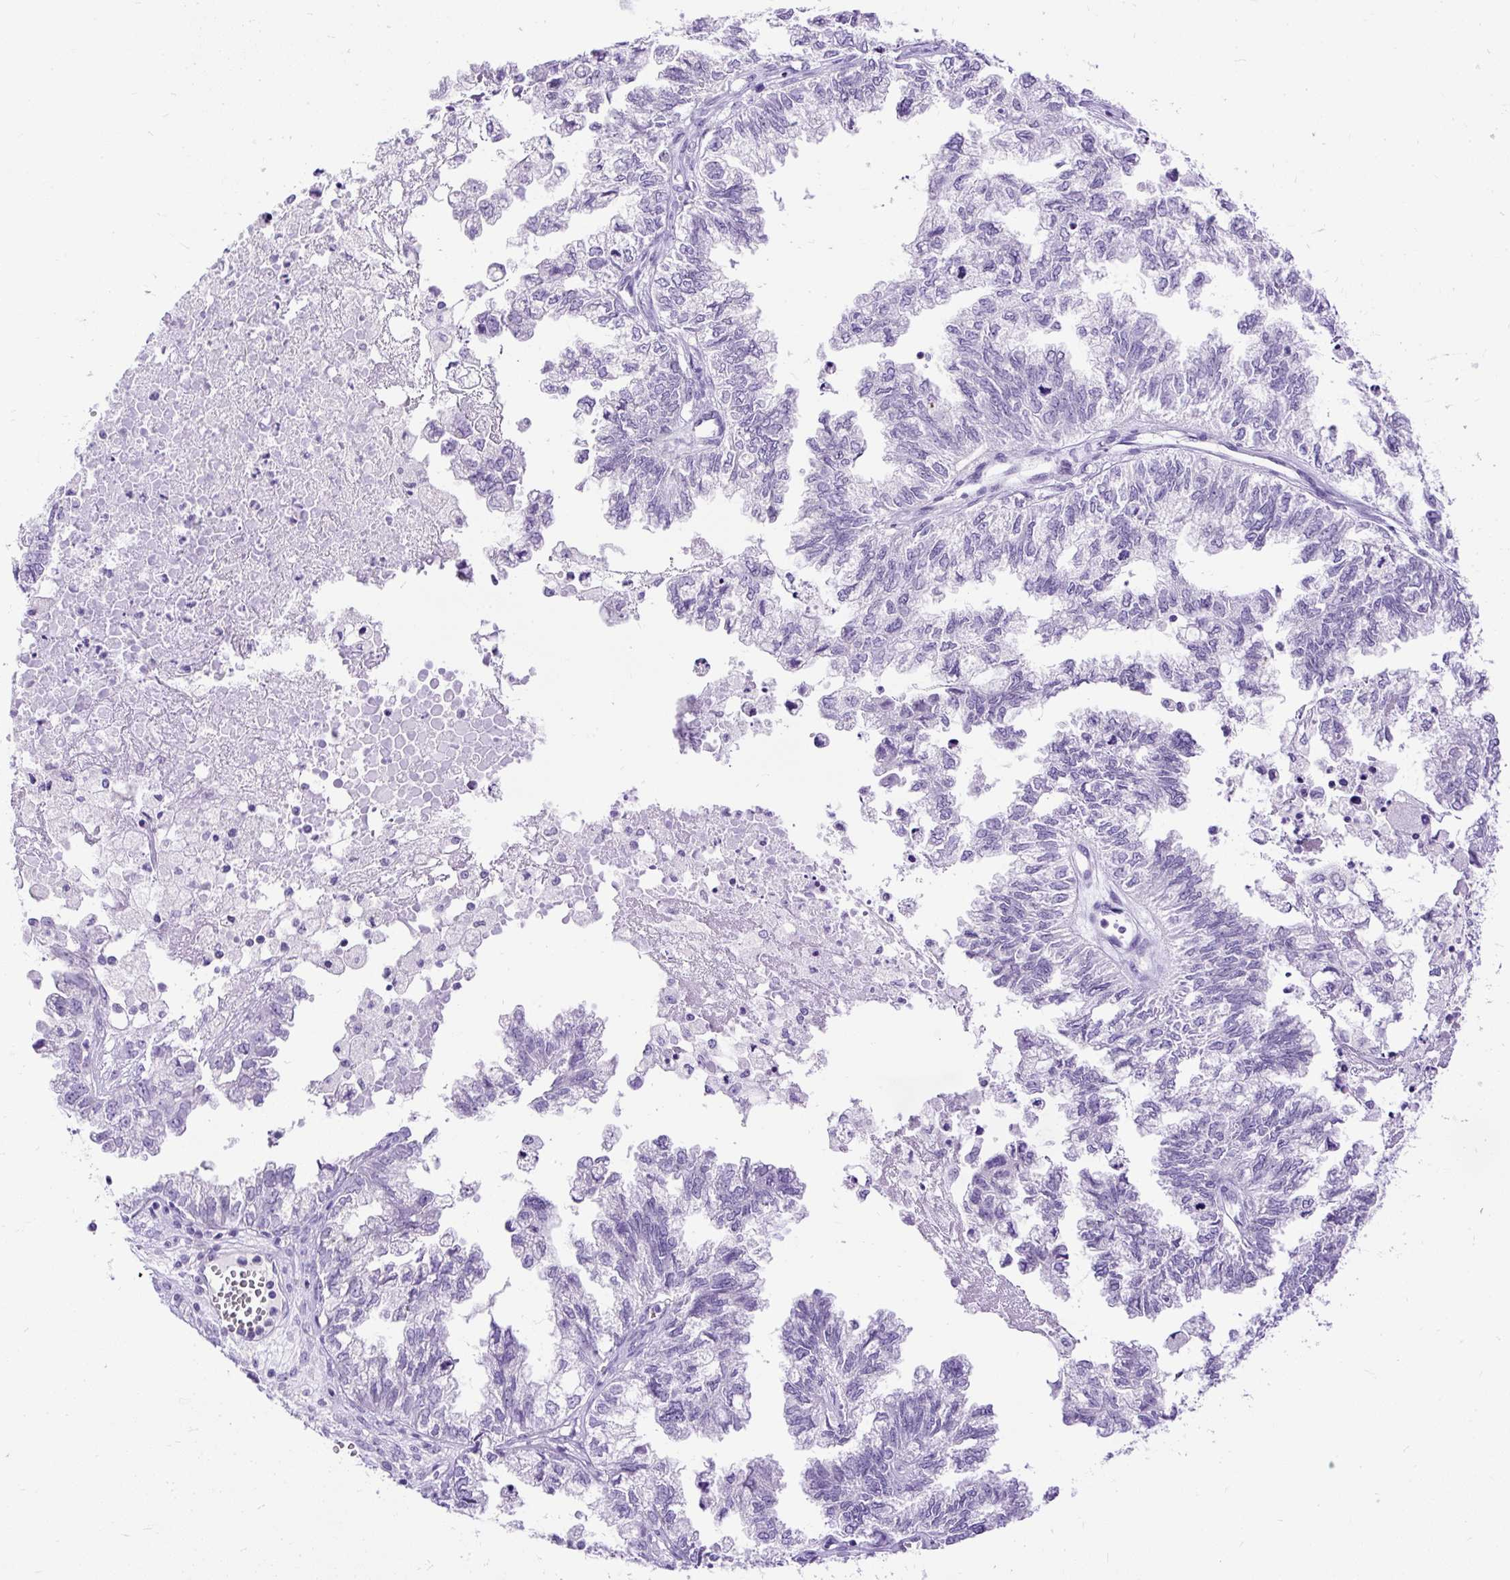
{"staining": {"intensity": "negative", "quantity": "none", "location": "none"}, "tissue": "ovarian cancer", "cell_type": "Tumor cells", "image_type": "cancer", "snomed": [{"axis": "morphology", "description": "Cystadenocarcinoma, mucinous, NOS"}, {"axis": "topography", "description": "Ovary"}], "caption": "Immunohistochemical staining of ovarian mucinous cystadenocarcinoma shows no significant staining in tumor cells. The staining was performed using DAB (3,3'-diaminobenzidine) to visualize the protein expression in brown, while the nuclei were stained in blue with hematoxylin (Magnification: 20x).", "gene": "HEY1", "patient": {"sex": "female", "age": 72}}